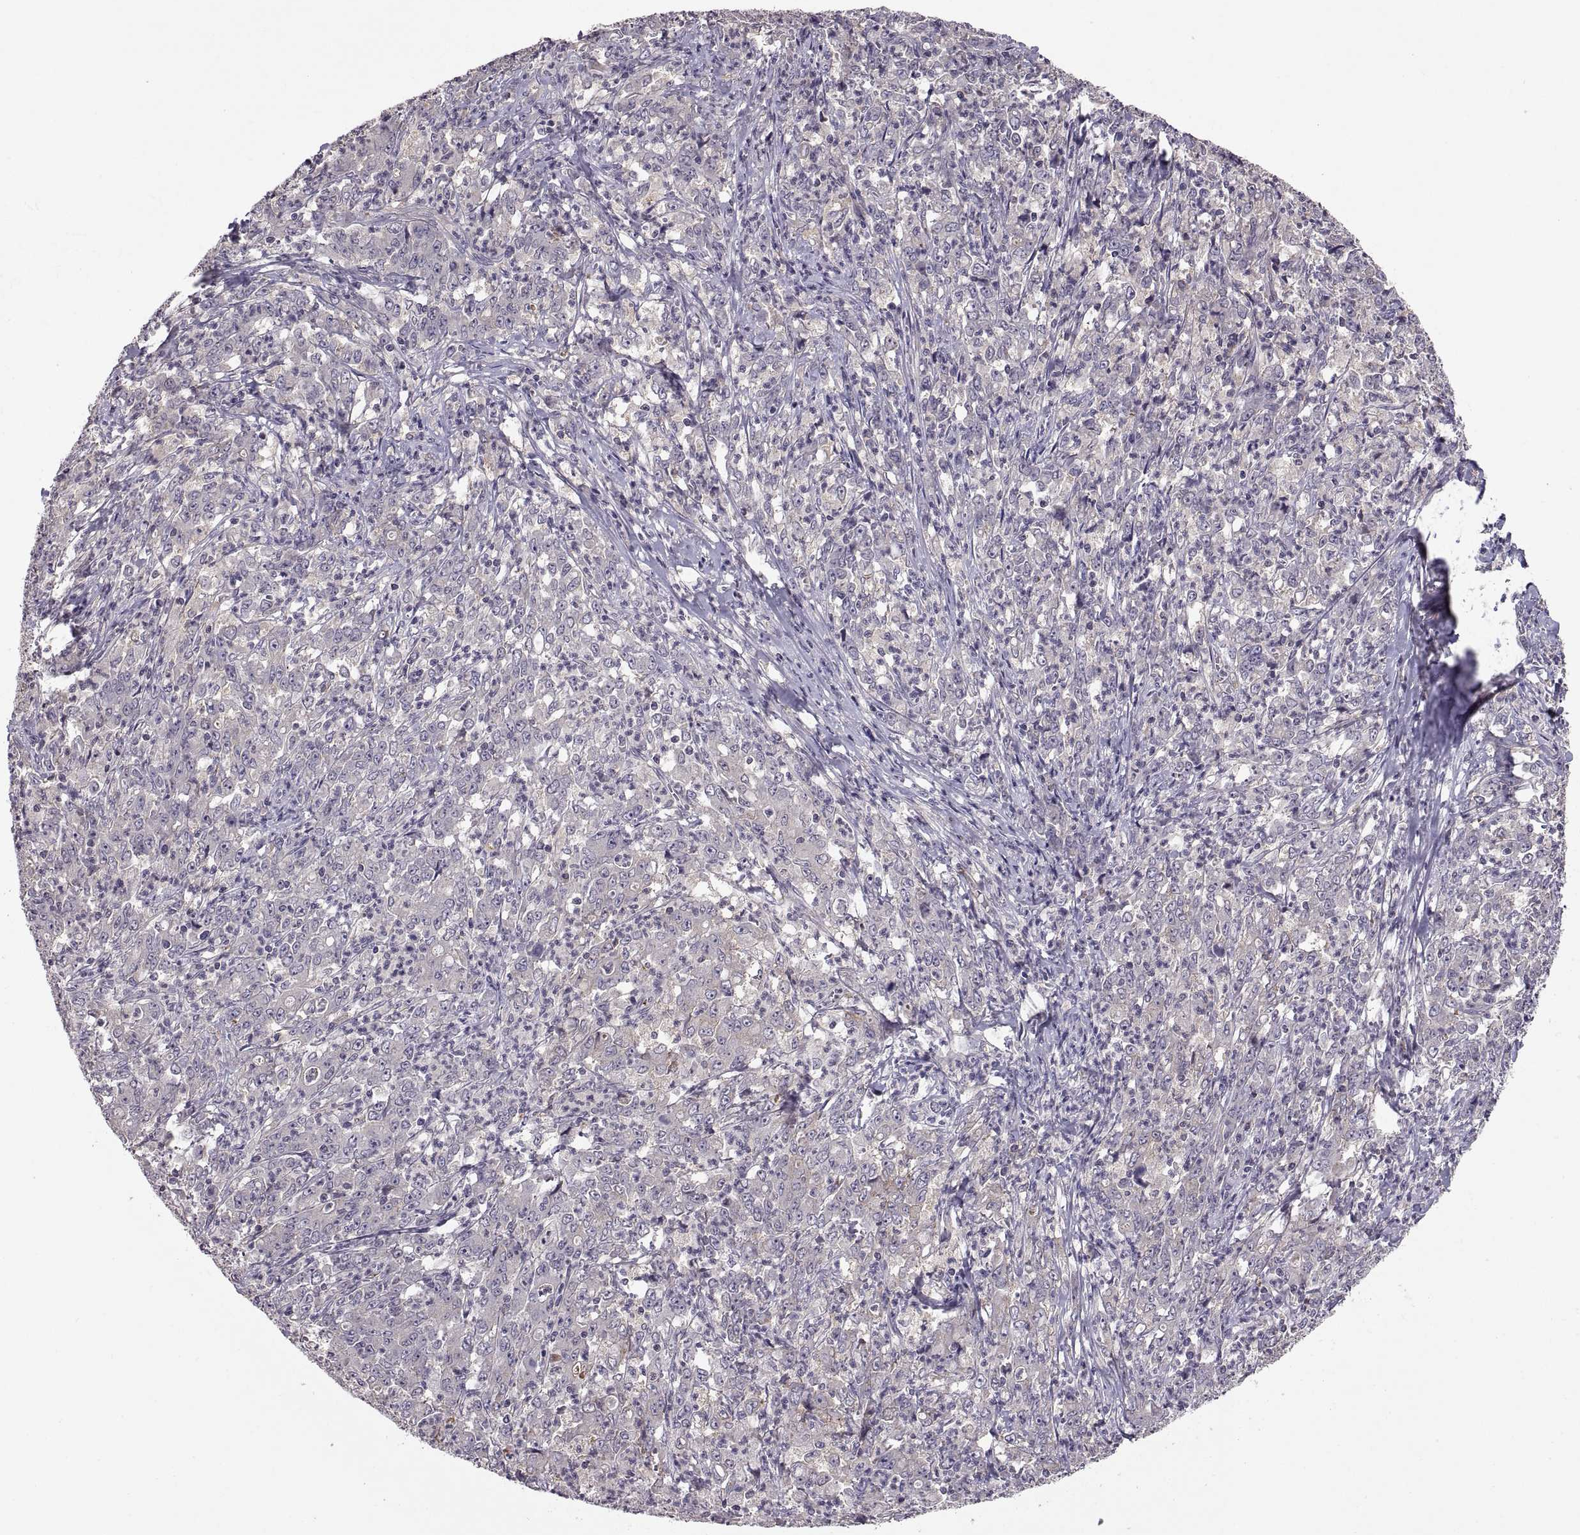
{"staining": {"intensity": "negative", "quantity": "none", "location": "none"}, "tissue": "stomach cancer", "cell_type": "Tumor cells", "image_type": "cancer", "snomed": [{"axis": "morphology", "description": "Adenocarcinoma, NOS"}, {"axis": "topography", "description": "Stomach, lower"}], "caption": "IHC histopathology image of human adenocarcinoma (stomach) stained for a protein (brown), which demonstrates no positivity in tumor cells.", "gene": "NMNAT2", "patient": {"sex": "female", "age": 71}}